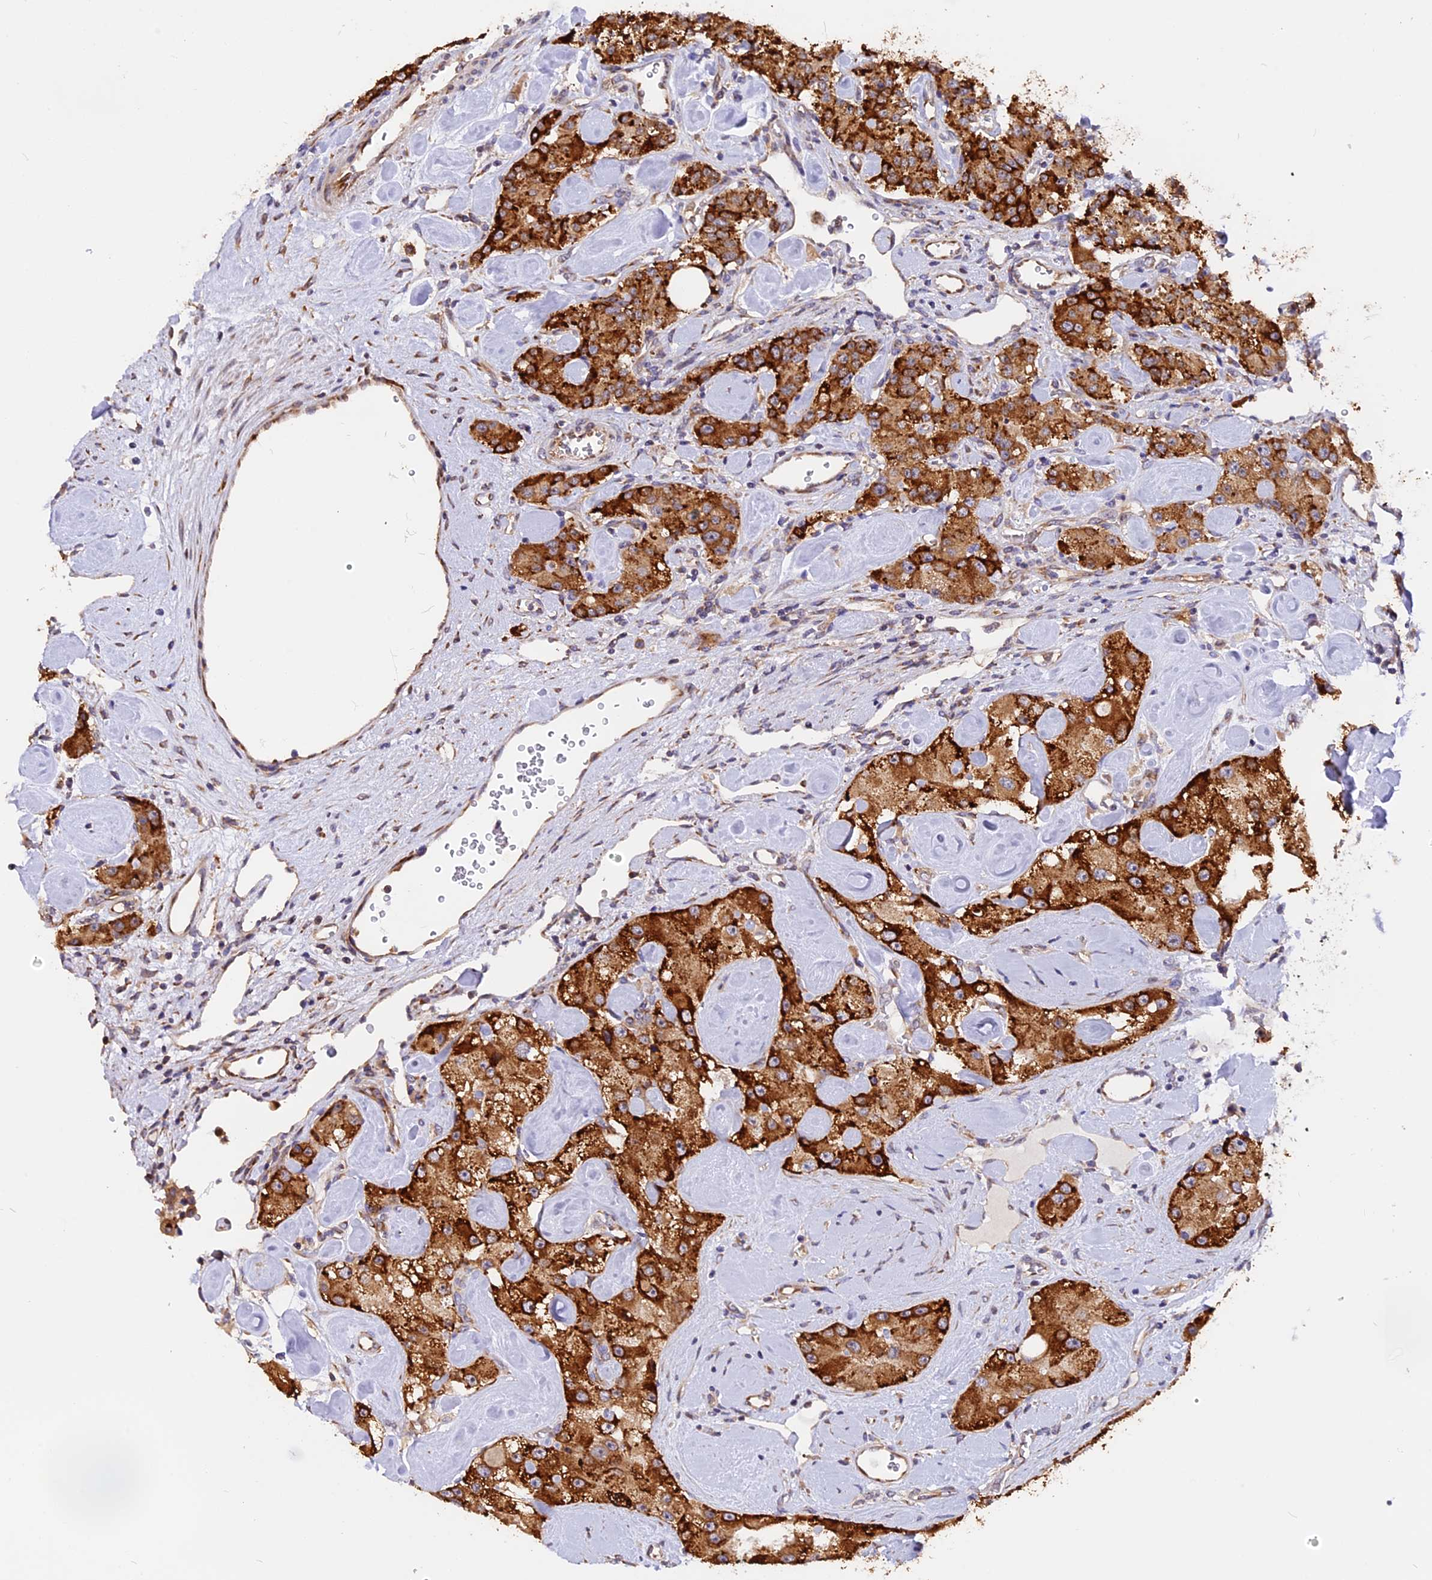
{"staining": {"intensity": "strong", "quantity": ">75%", "location": "cytoplasmic/membranous"}, "tissue": "carcinoid", "cell_type": "Tumor cells", "image_type": "cancer", "snomed": [{"axis": "morphology", "description": "Carcinoid, malignant, NOS"}, {"axis": "topography", "description": "Pancreas"}], "caption": "The image demonstrates immunohistochemical staining of carcinoid. There is strong cytoplasmic/membranous expression is identified in approximately >75% of tumor cells.", "gene": "GNPTAB", "patient": {"sex": "male", "age": 41}}